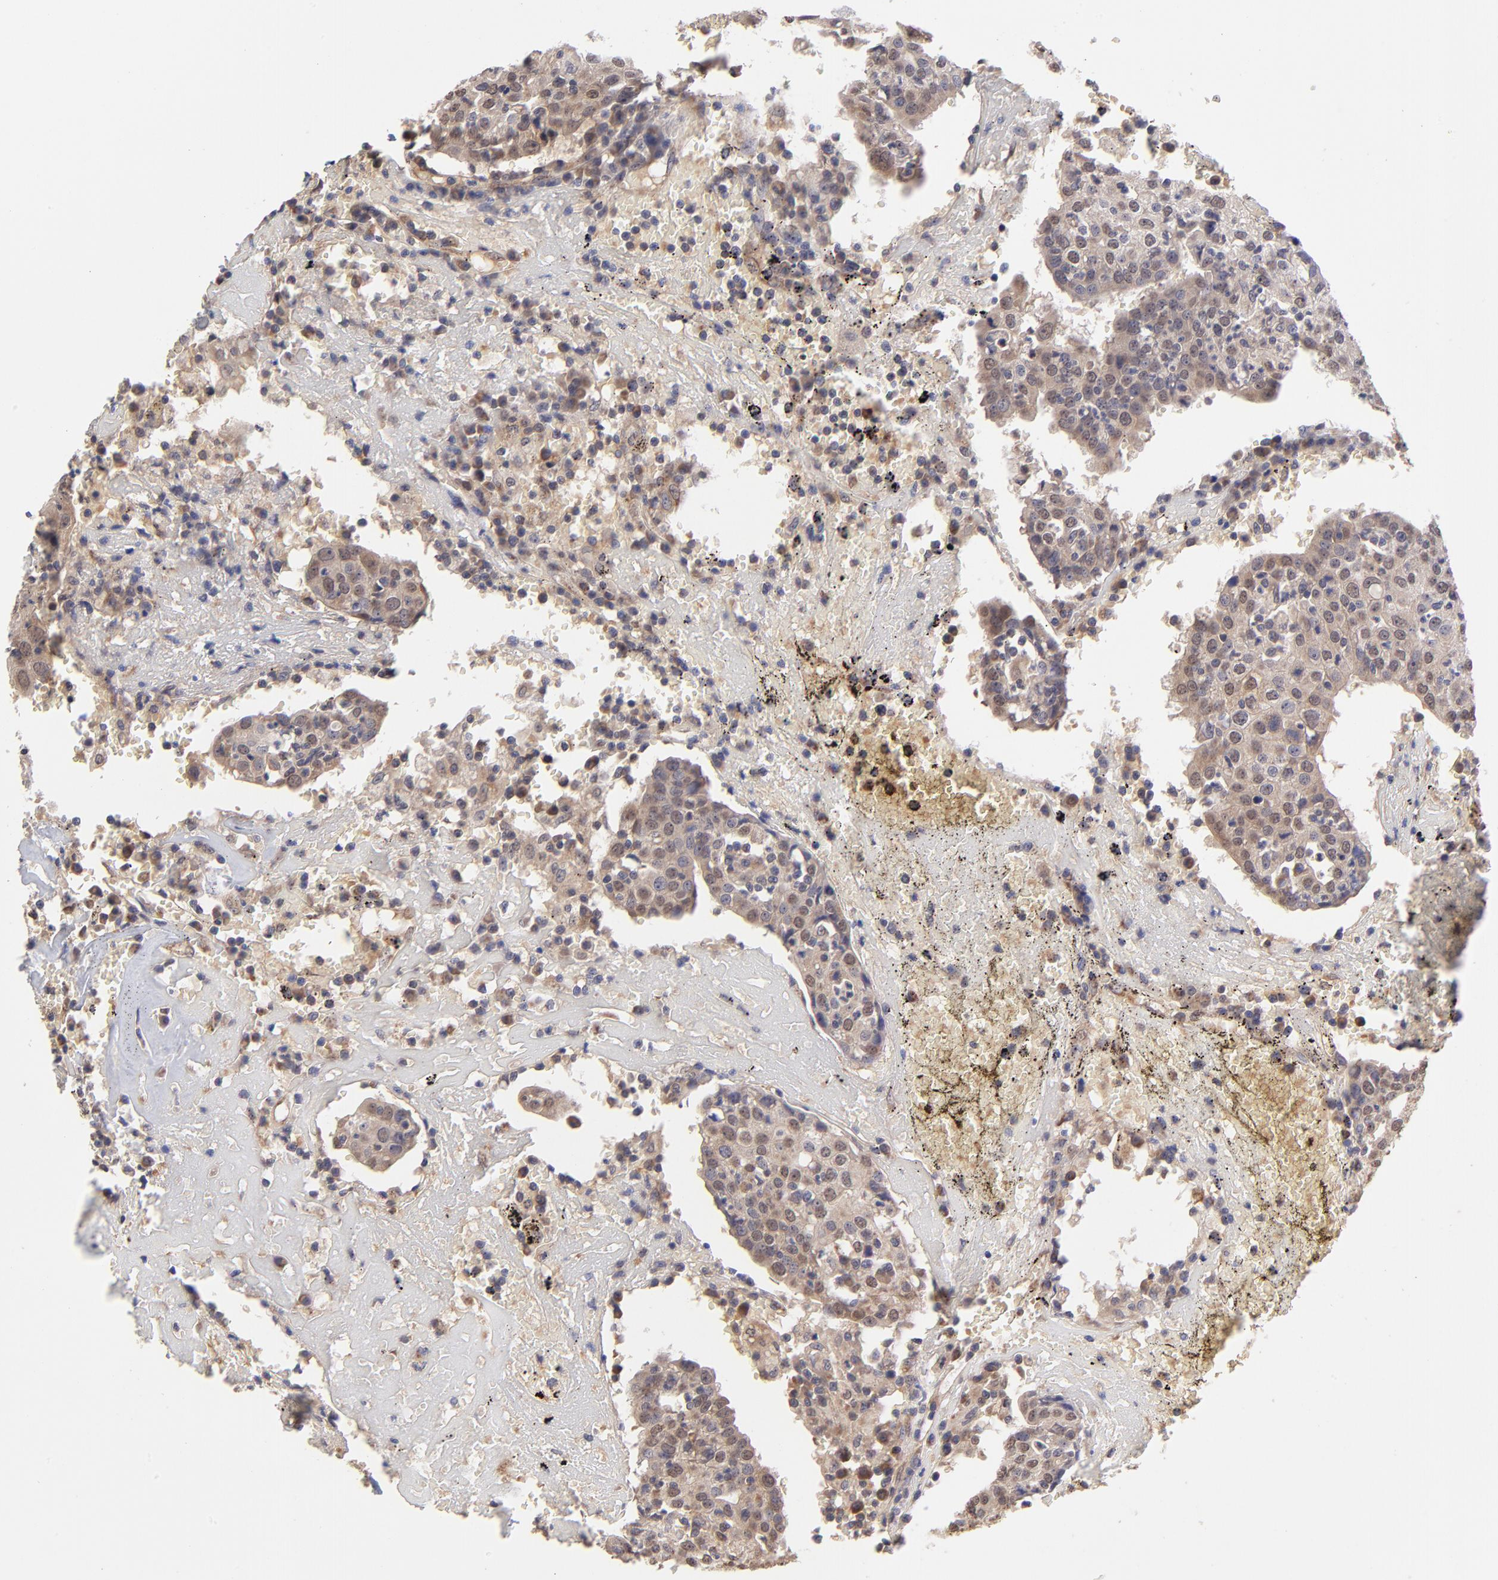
{"staining": {"intensity": "moderate", "quantity": ">75%", "location": "cytoplasmic/membranous"}, "tissue": "head and neck cancer", "cell_type": "Tumor cells", "image_type": "cancer", "snomed": [{"axis": "morphology", "description": "Adenocarcinoma, NOS"}, {"axis": "topography", "description": "Salivary gland"}, {"axis": "topography", "description": "Head-Neck"}], "caption": "The immunohistochemical stain highlights moderate cytoplasmic/membranous positivity in tumor cells of head and neck adenocarcinoma tissue.", "gene": "UBE2H", "patient": {"sex": "female", "age": 65}}